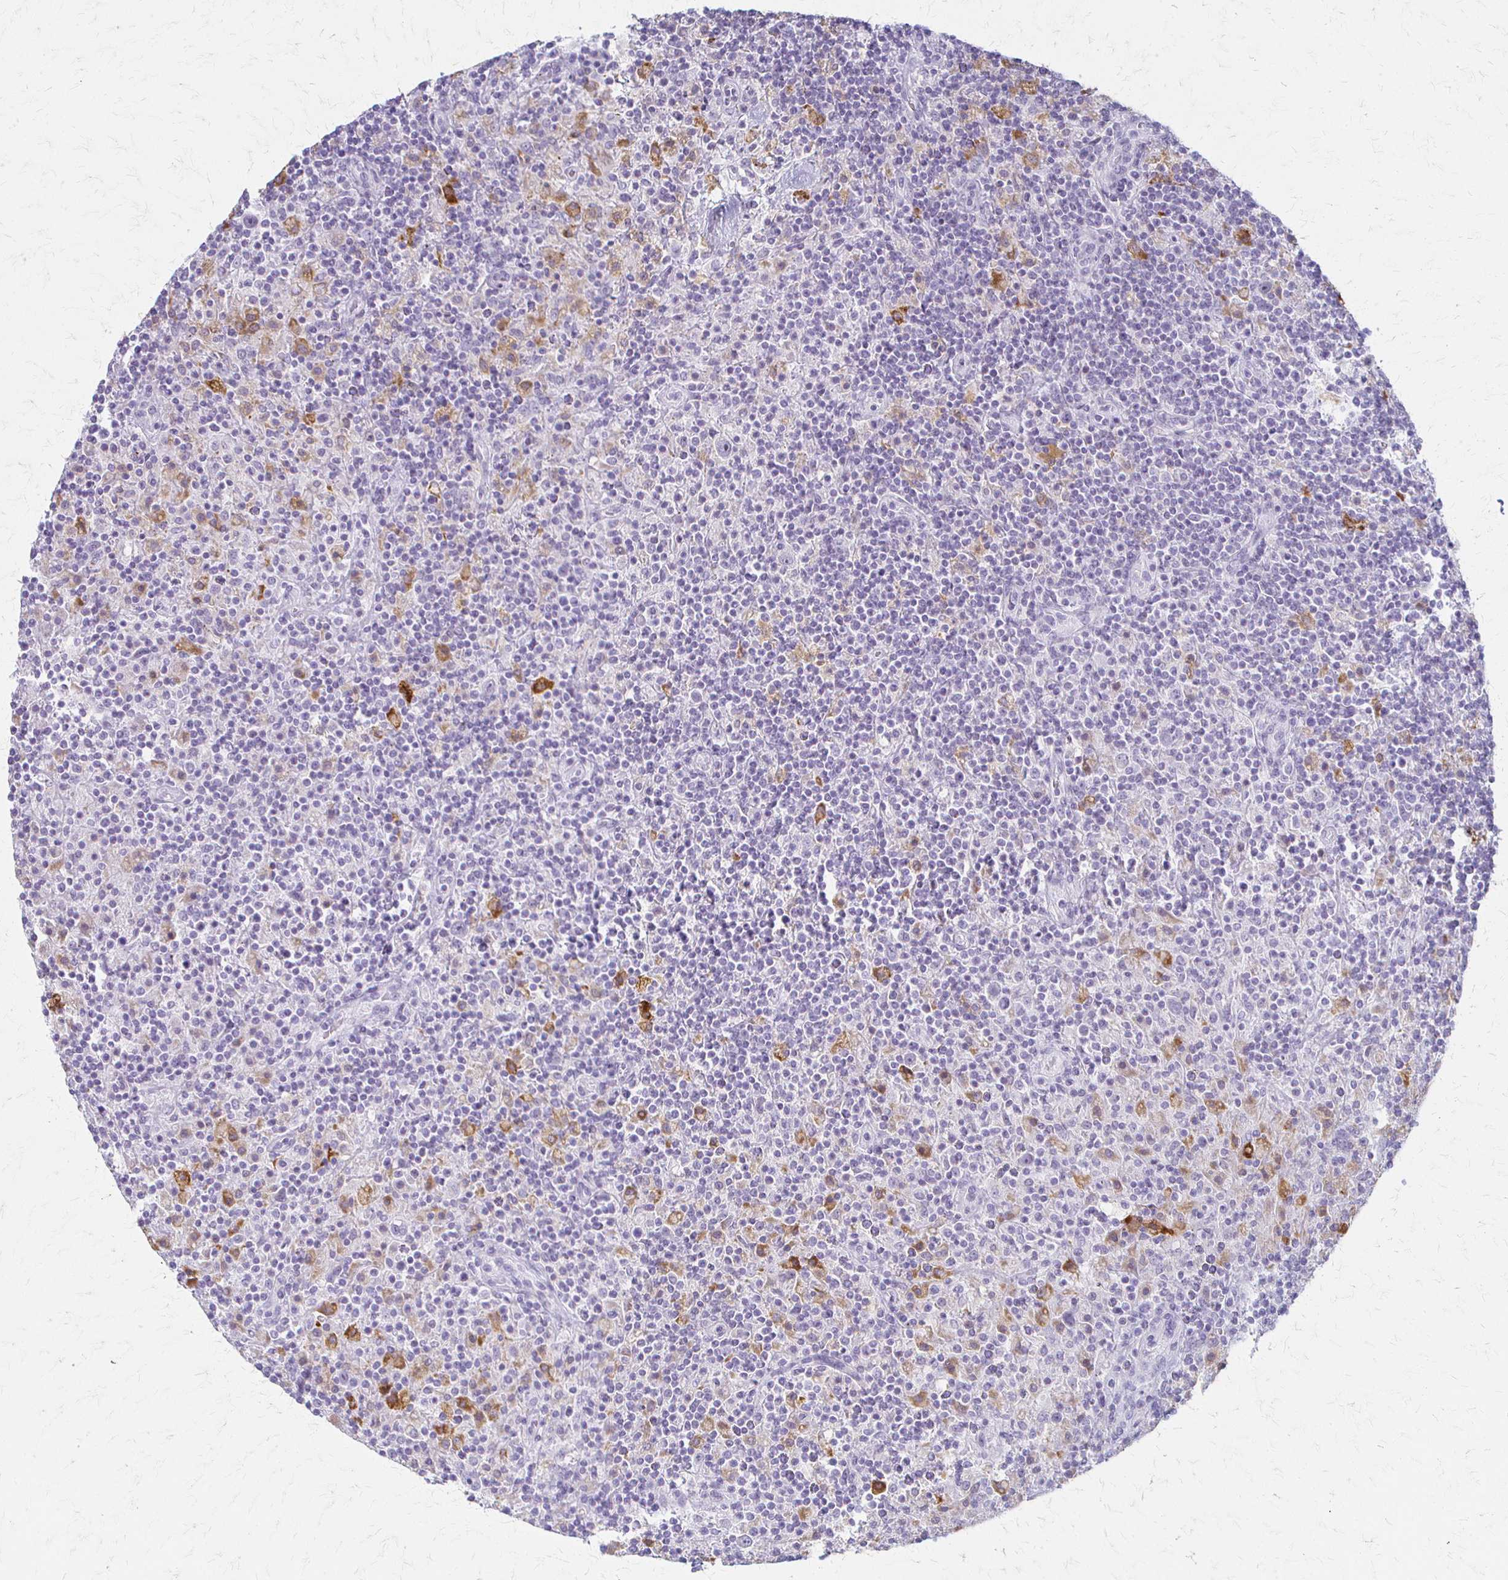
{"staining": {"intensity": "negative", "quantity": "none", "location": "none"}, "tissue": "lymphoma", "cell_type": "Tumor cells", "image_type": "cancer", "snomed": [{"axis": "morphology", "description": "Hodgkin's disease, NOS"}, {"axis": "topography", "description": "Thymus, NOS"}], "caption": "Photomicrograph shows no significant protein expression in tumor cells of lymphoma.", "gene": "ACP5", "patient": {"sex": "female", "age": 17}}